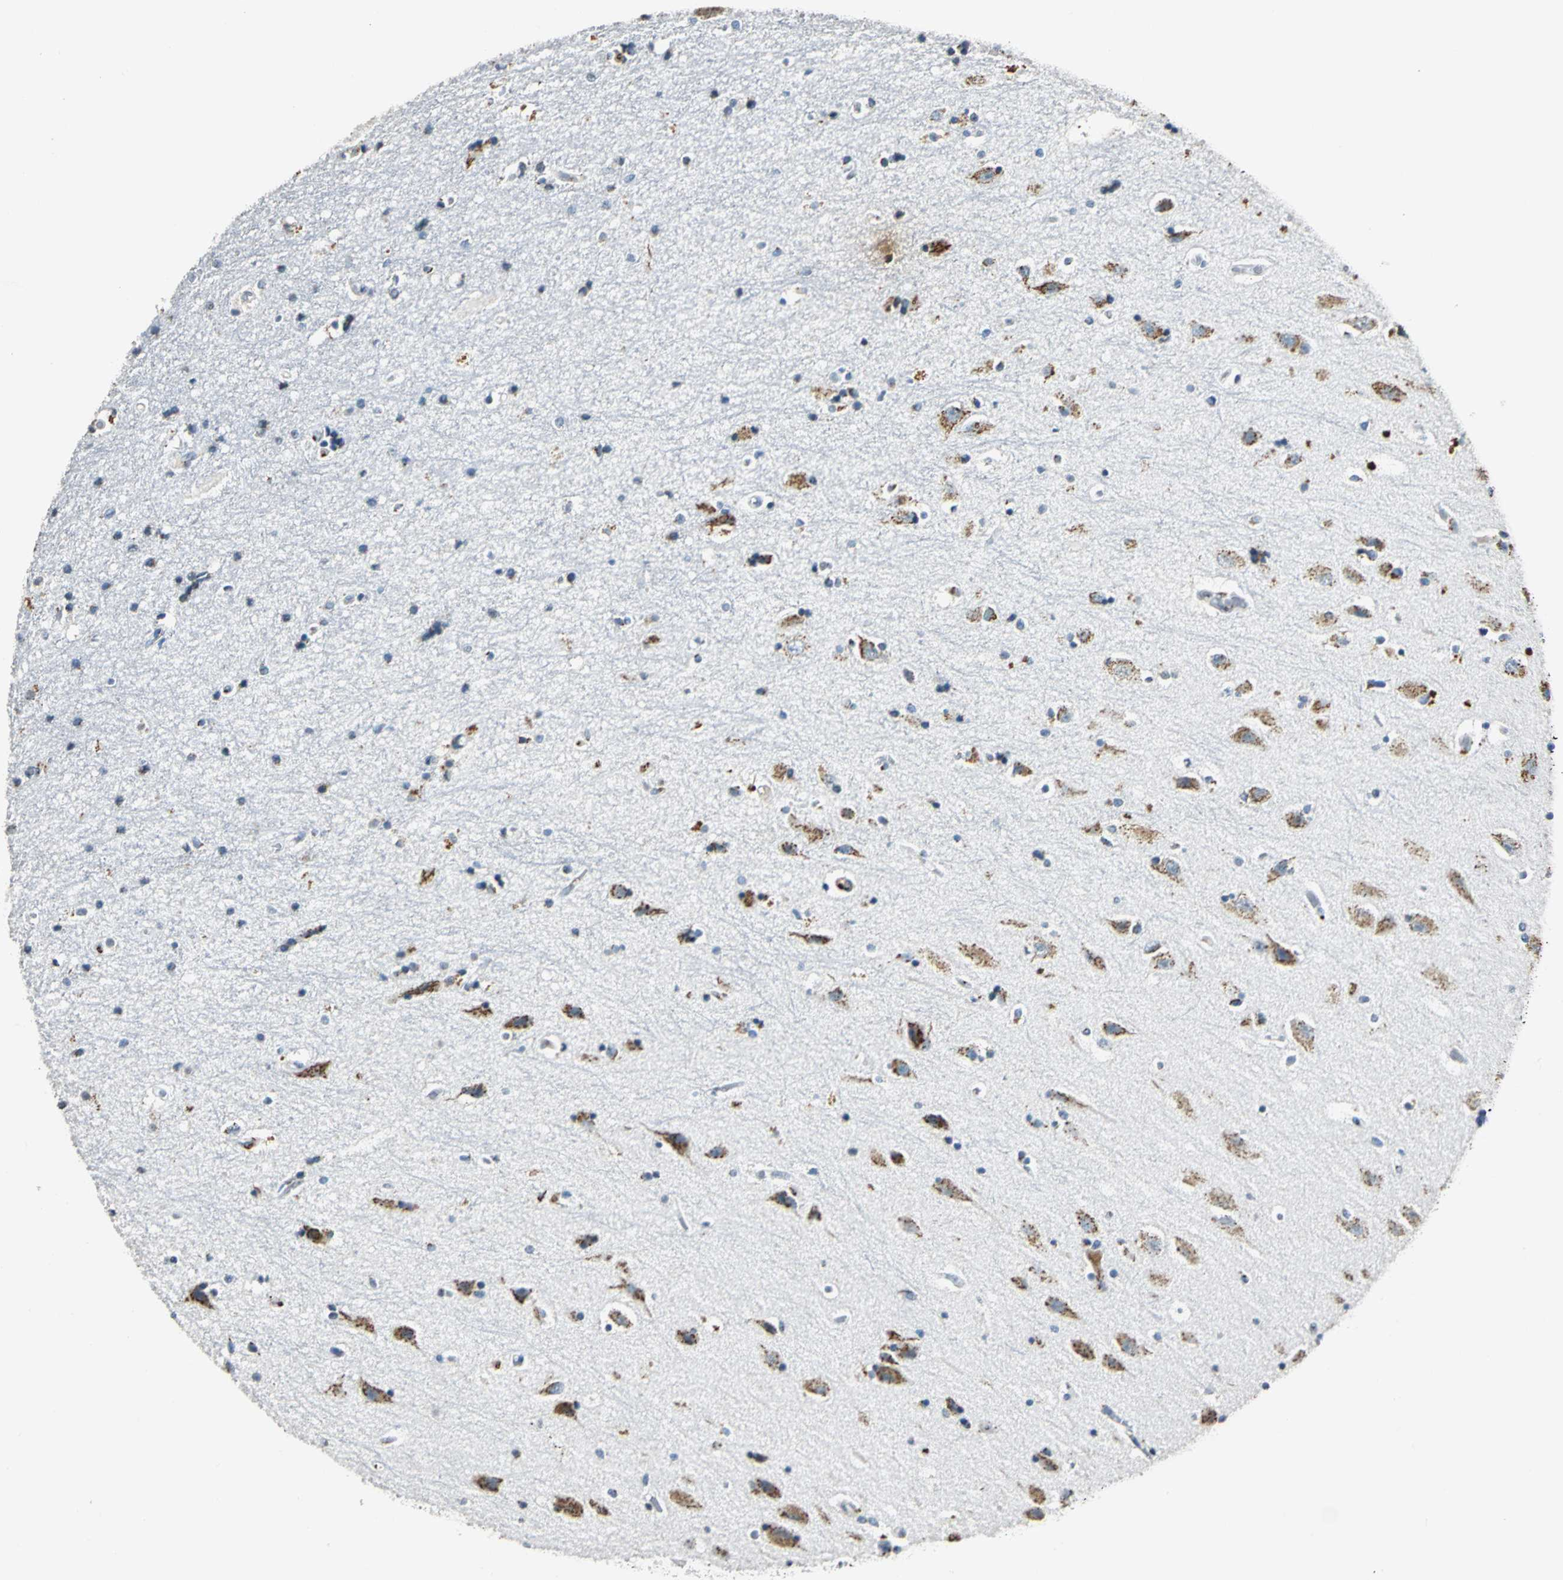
{"staining": {"intensity": "moderate", "quantity": "<25%", "location": "cytoplasmic/membranous"}, "tissue": "hippocampus", "cell_type": "Glial cells", "image_type": "normal", "snomed": [{"axis": "morphology", "description": "Normal tissue, NOS"}, {"axis": "topography", "description": "Hippocampus"}], "caption": "Immunohistochemistry (IHC) (DAB (3,3'-diaminobenzidine)) staining of benign human hippocampus displays moderate cytoplasmic/membranous protein positivity in about <25% of glial cells.", "gene": "TMEM115", "patient": {"sex": "female", "age": 54}}